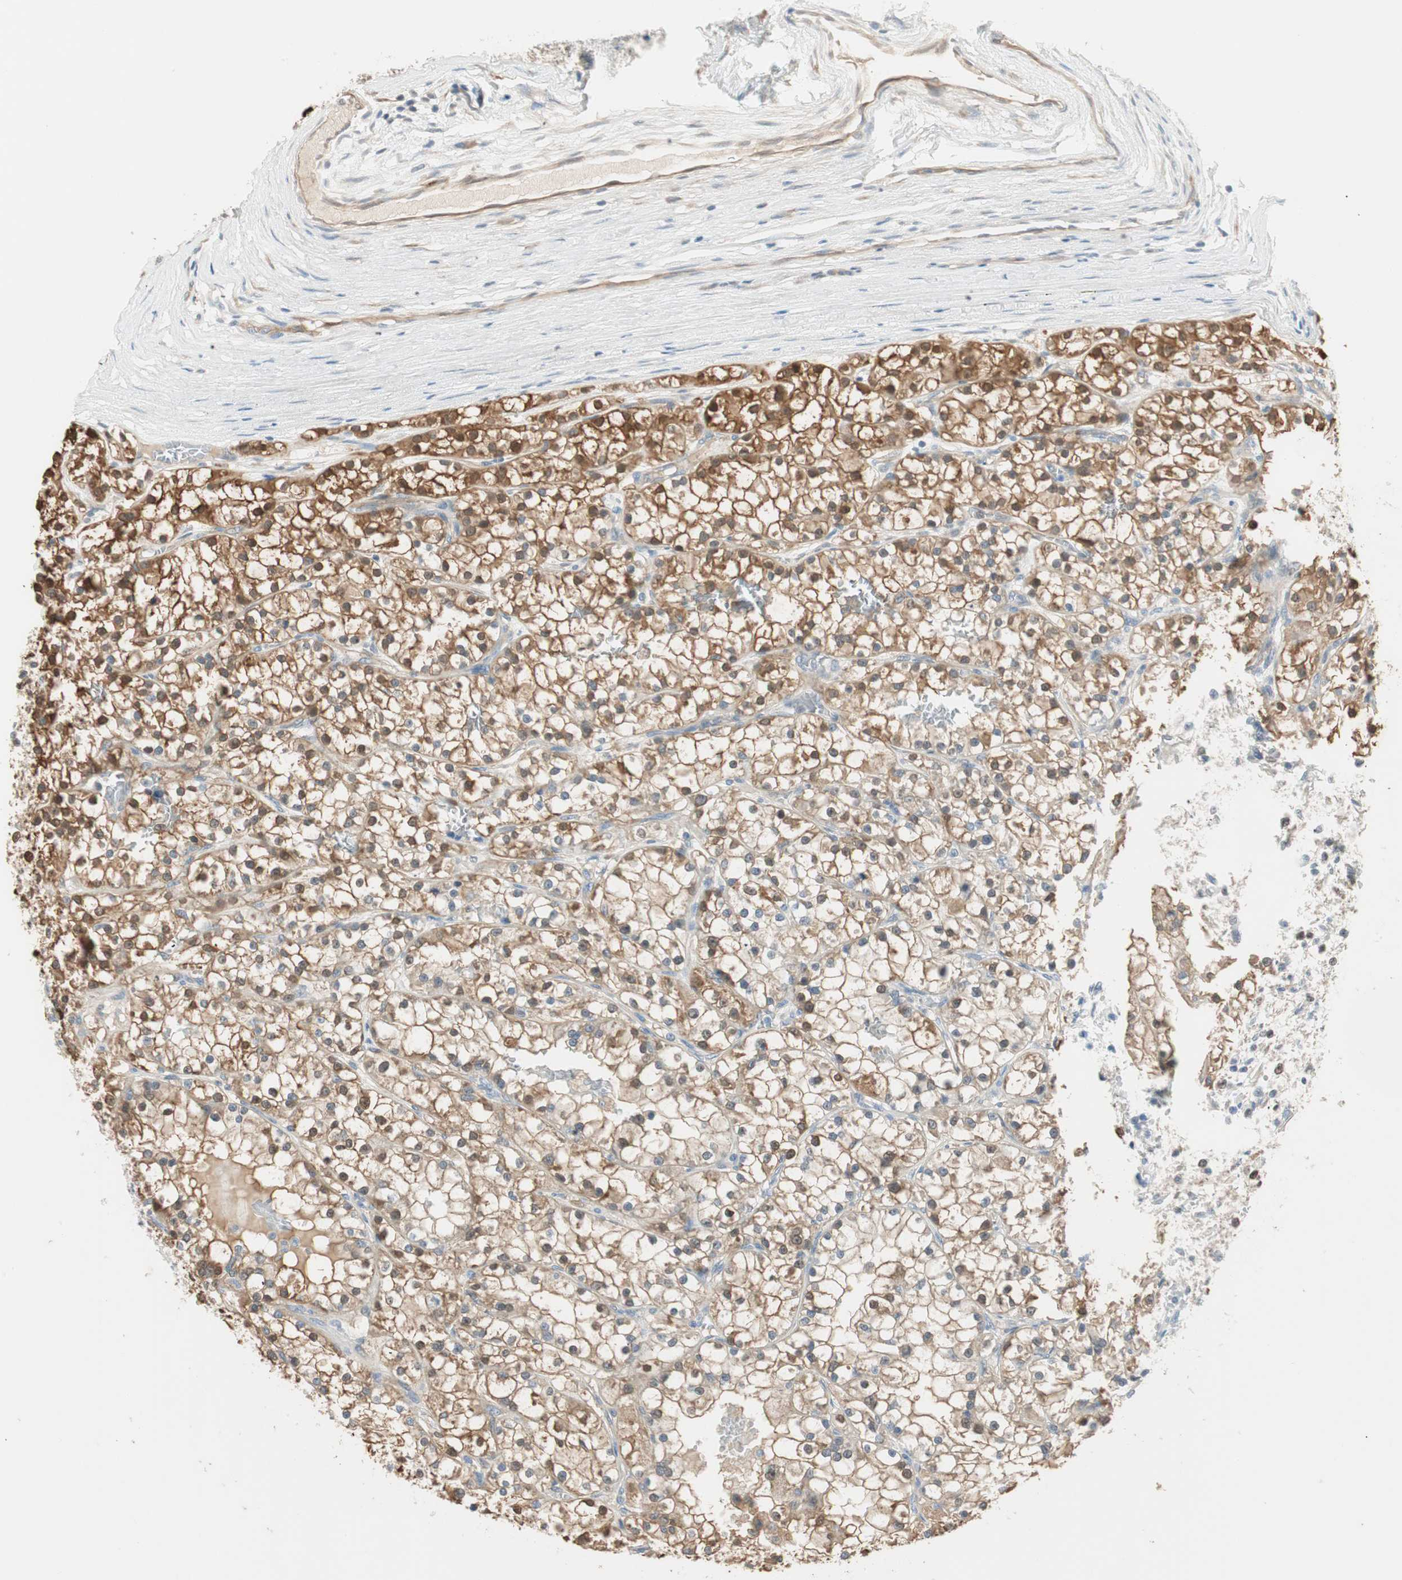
{"staining": {"intensity": "moderate", "quantity": "25%-75%", "location": "cytoplasmic/membranous,nuclear"}, "tissue": "renal cancer", "cell_type": "Tumor cells", "image_type": "cancer", "snomed": [{"axis": "morphology", "description": "Adenocarcinoma, NOS"}, {"axis": "topography", "description": "Kidney"}], "caption": "Immunohistochemistry (DAB) staining of adenocarcinoma (renal) shows moderate cytoplasmic/membranous and nuclear protein expression in approximately 25%-75% of tumor cells.", "gene": "CDK3", "patient": {"sex": "female", "age": 52}}